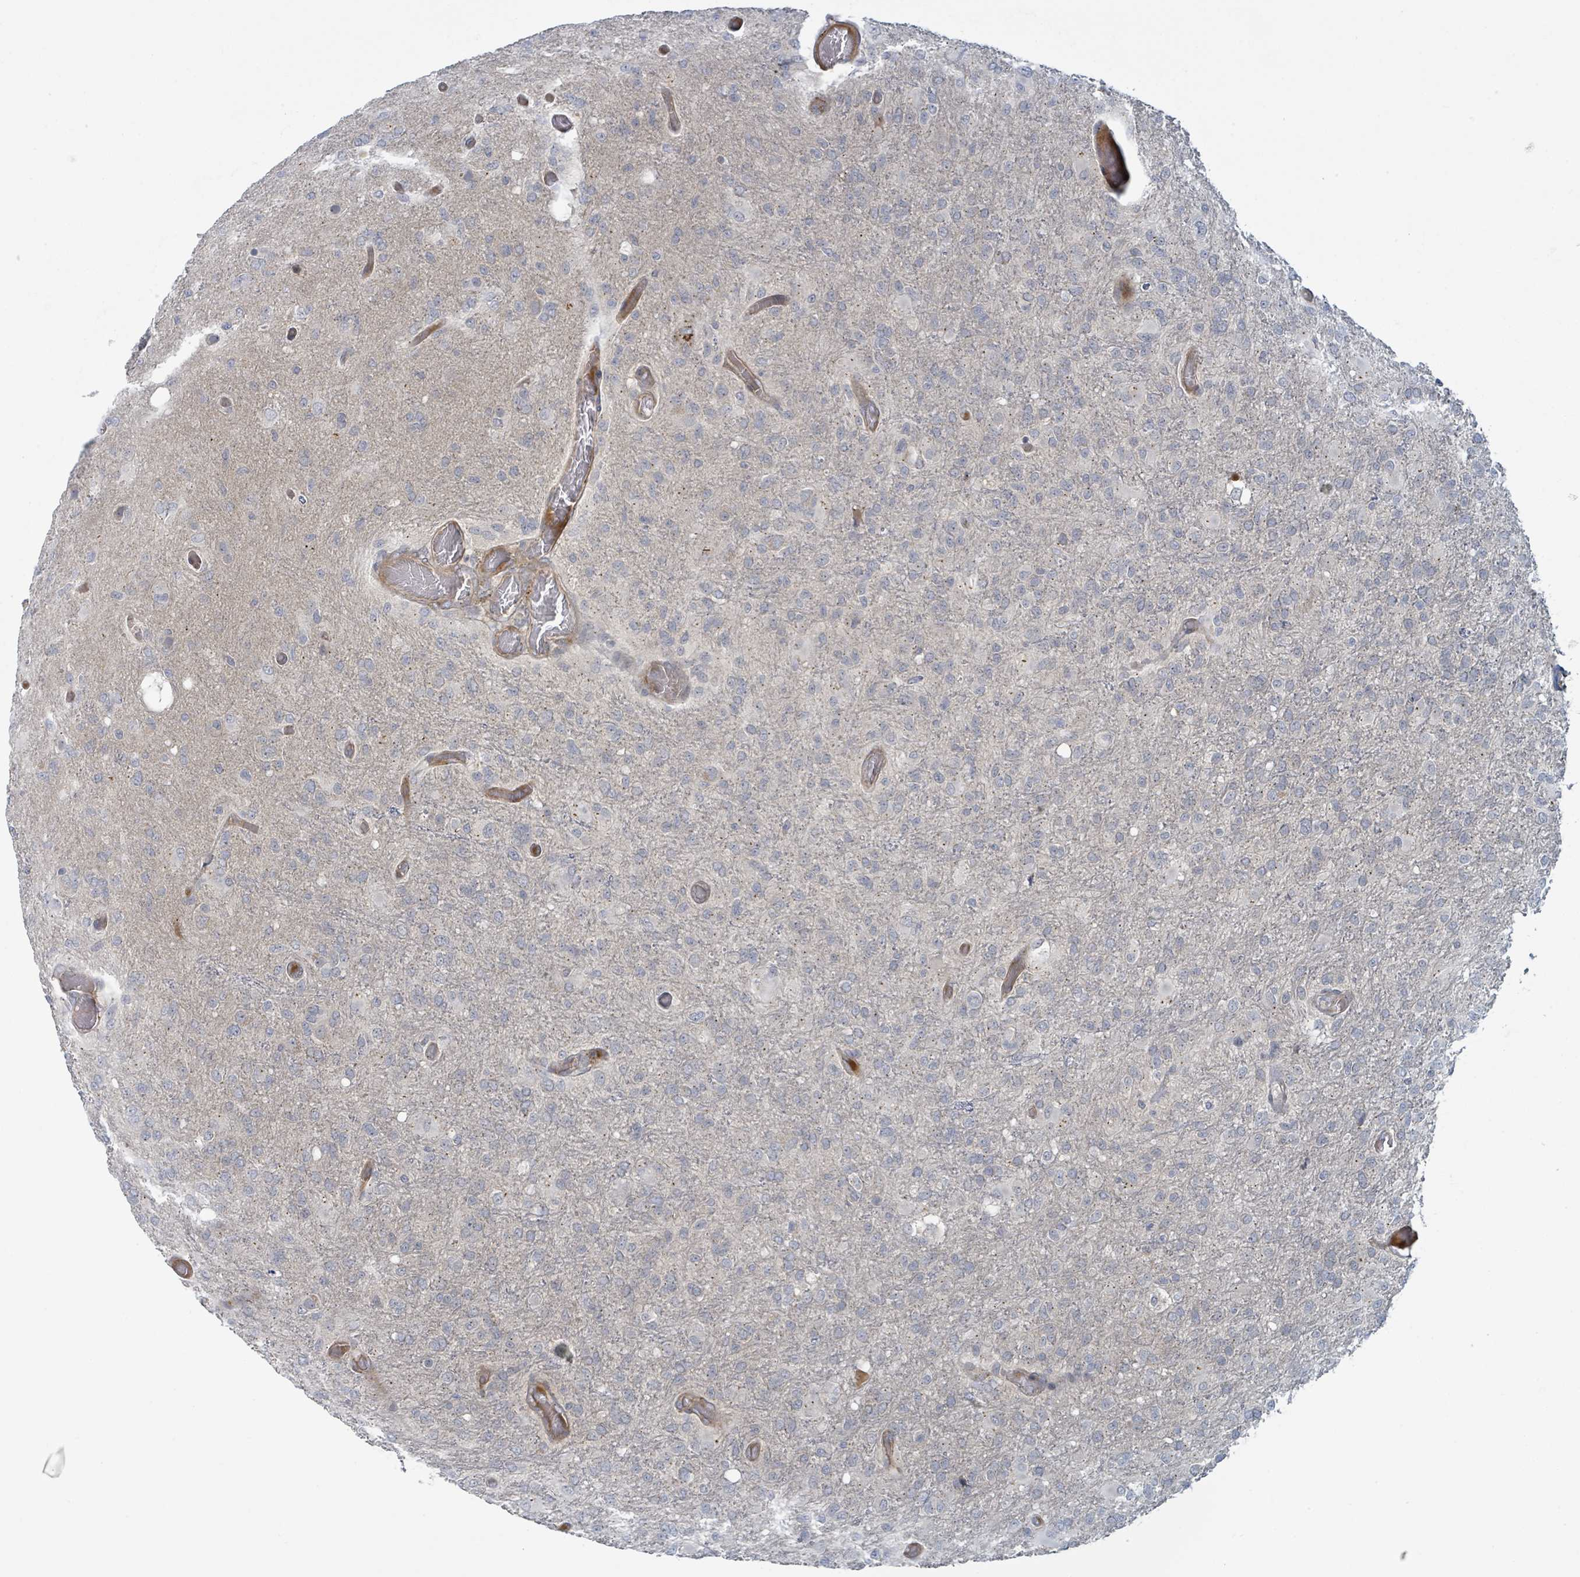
{"staining": {"intensity": "negative", "quantity": "none", "location": "none"}, "tissue": "glioma", "cell_type": "Tumor cells", "image_type": "cancer", "snomed": [{"axis": "morphology", "description": "Glioma, malignant, High grade"}, {"axis": "topography", "description": "Brain"}], "caption": "A micrograph of human malignant high-grade glioma is negative for staining in tumor cells.", "gene": "COL5A3", "patient": {"sex": "female", "age": 74}}